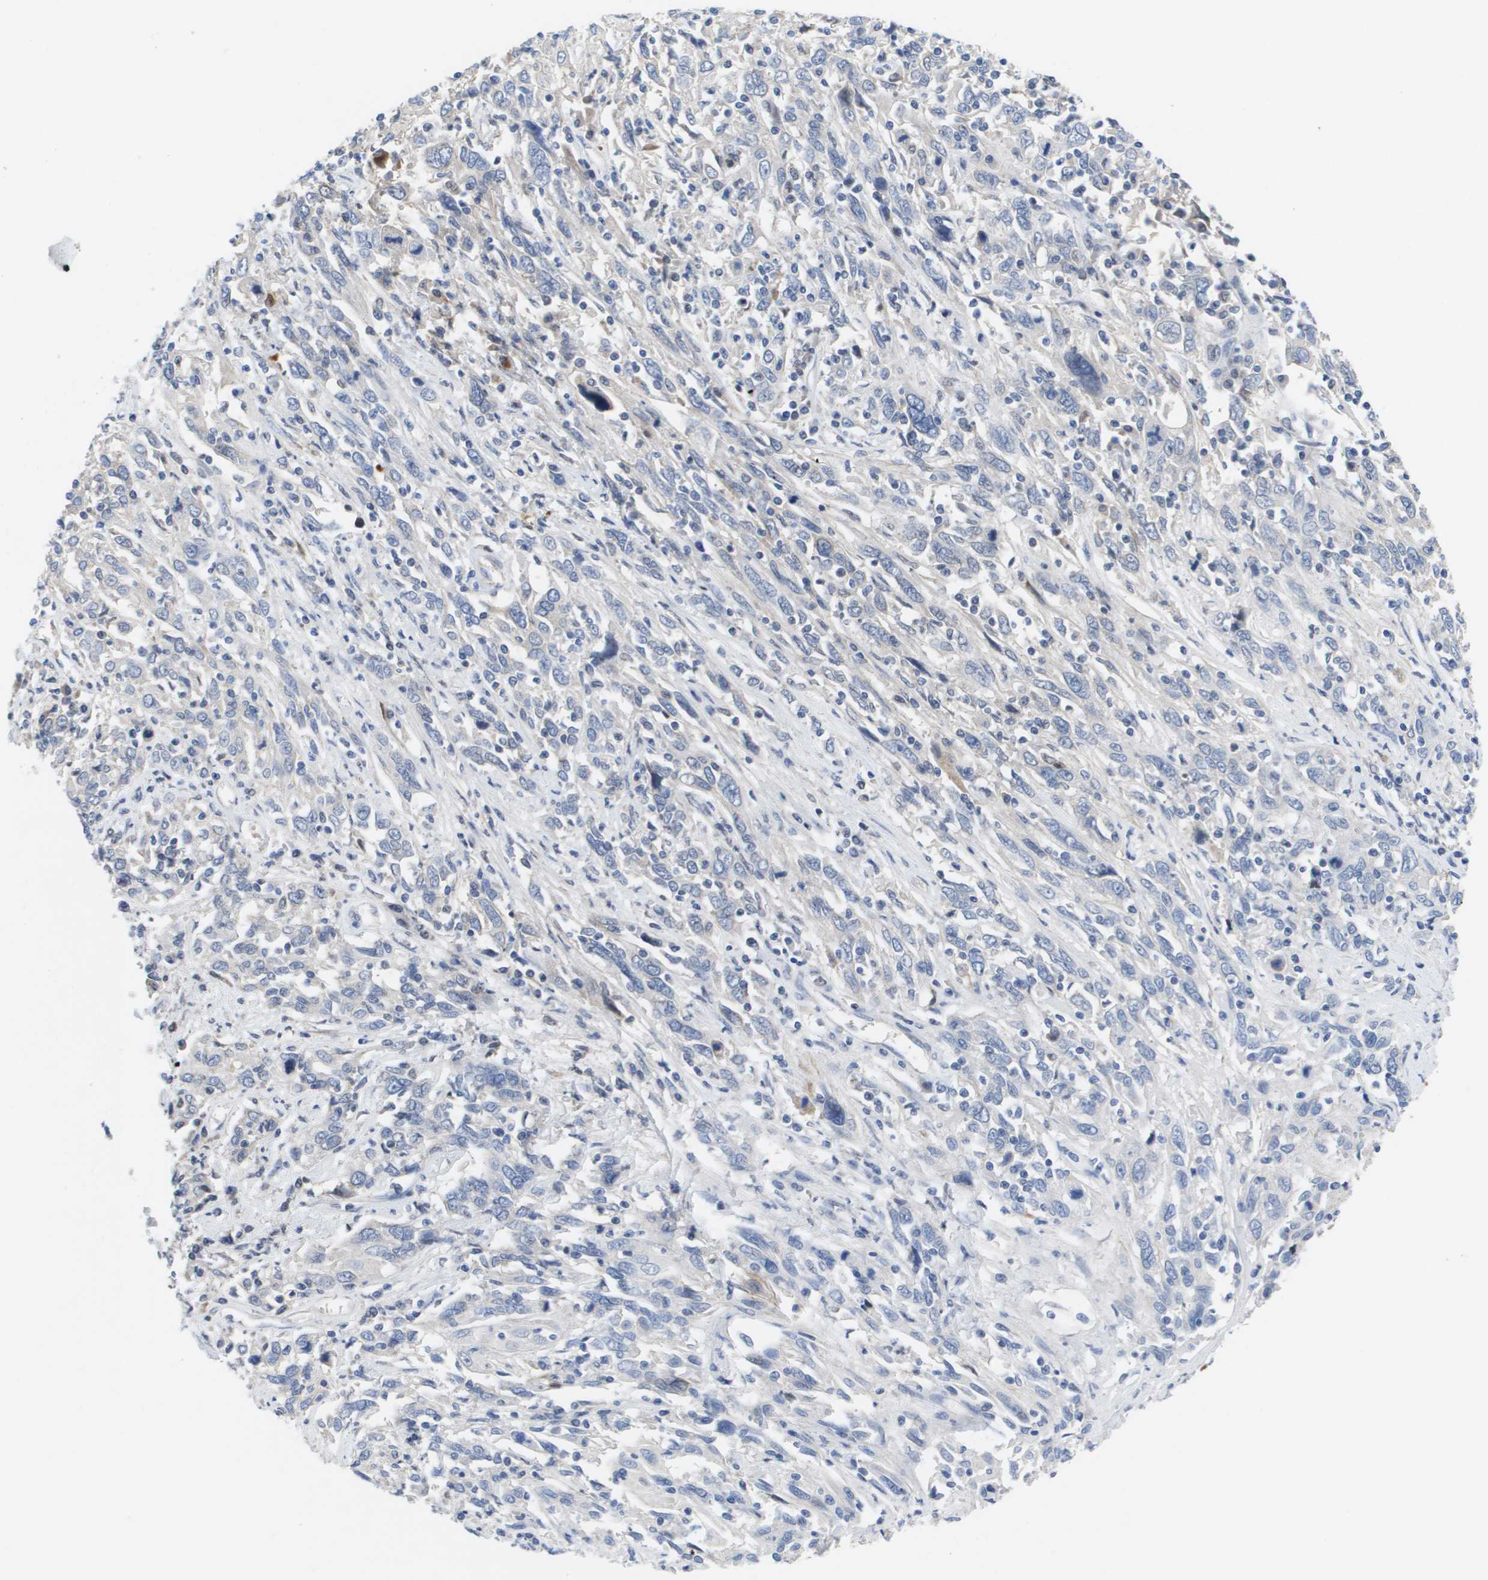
{"staining": {"intensity": "negative", "quantity": "none", "location": "none"}, "tissue": "cervical cancer", "cell_type": "Tumor cells", "image_type": "cancer", "snomed": [{"axis": "morphology", "description": "Squamous cell carcinoma, NOS"}, {"axis": "topography", "description": "Cervix"}], "caption": "This is an immunohistochemistry histopathology image of human squamous cell carcinoma (cervical). There is no positivity in tumor cells.", "gene": "SERPINC1", "patient": {"sex": "female", "age": 46}}